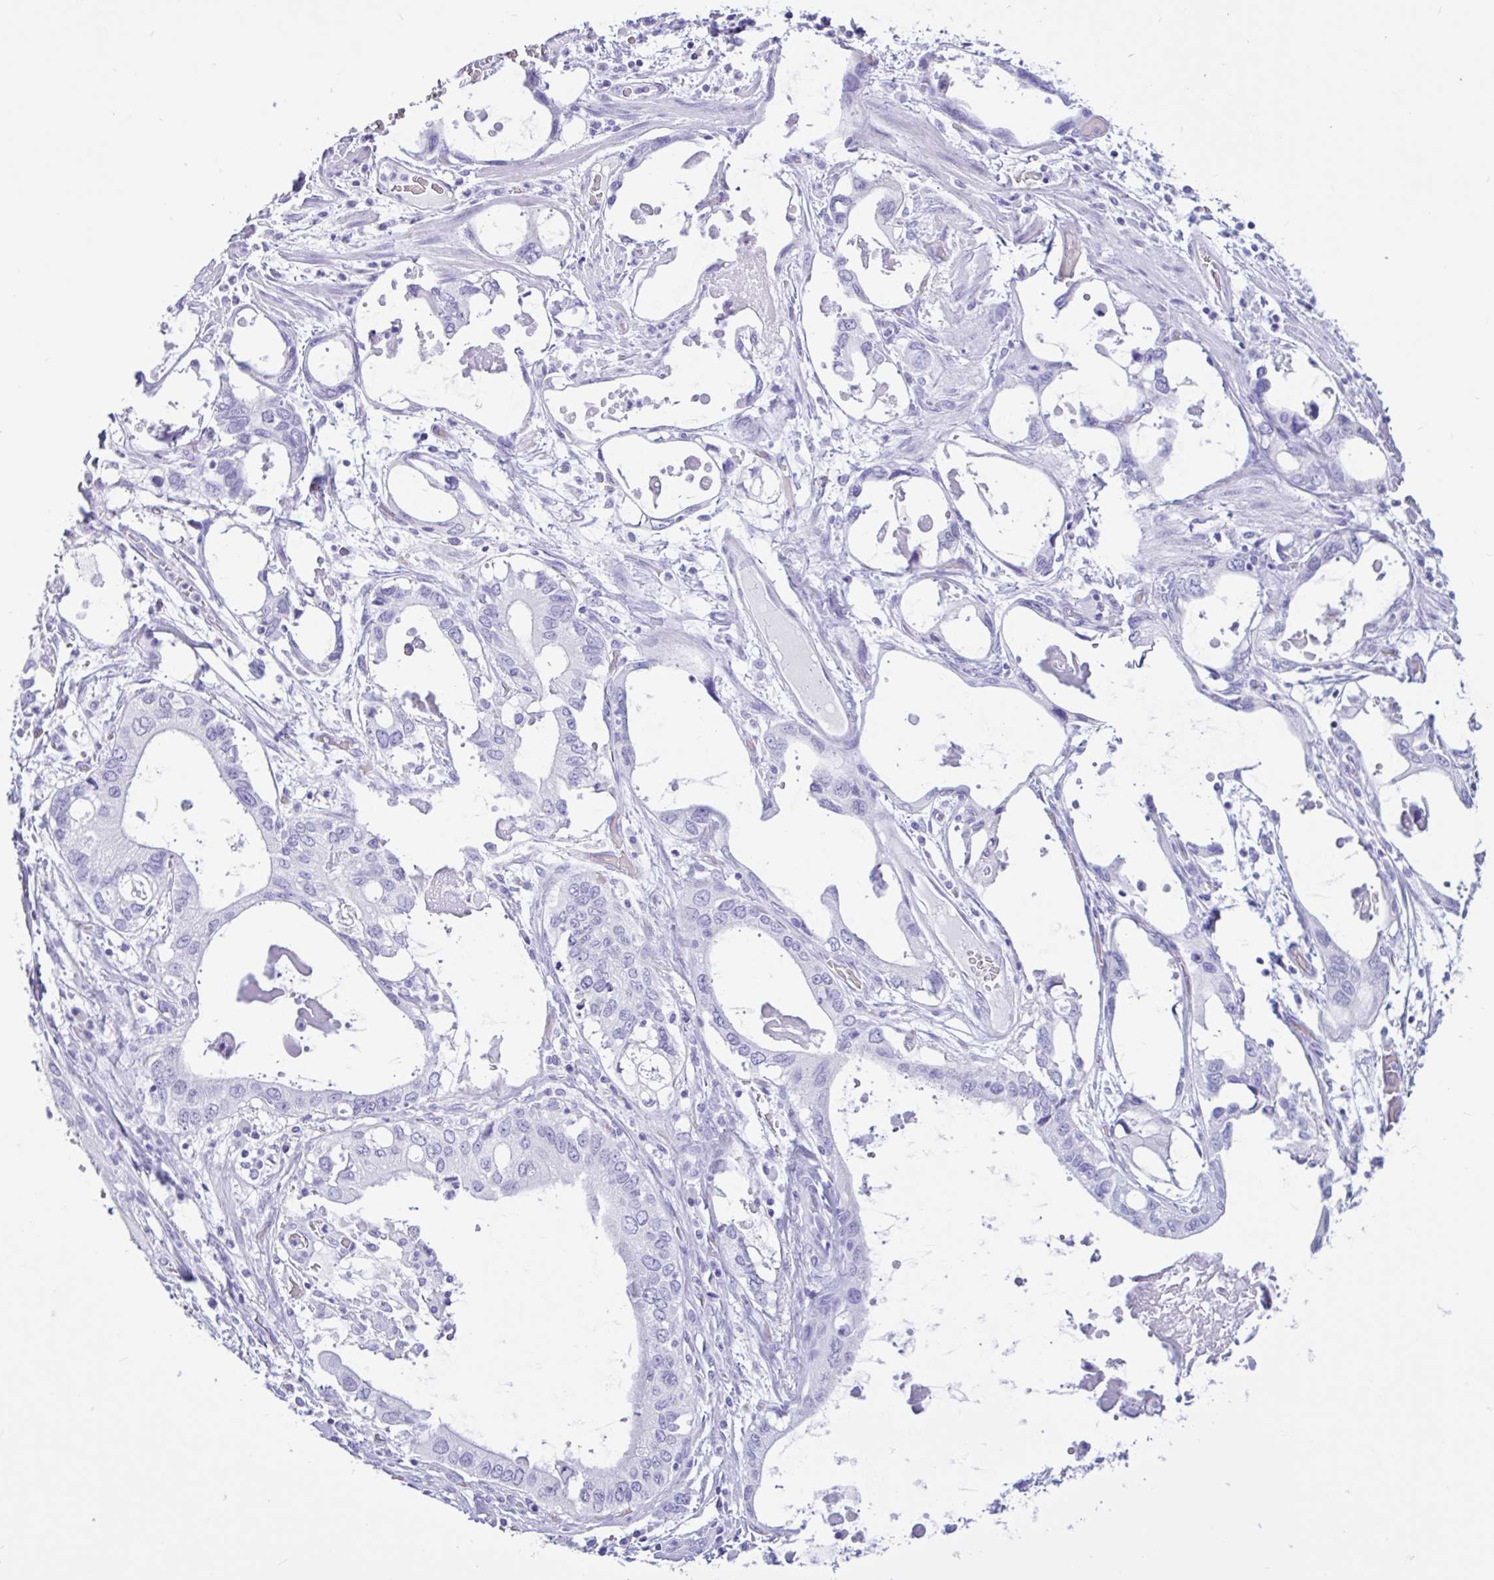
{"staining": {"intensity": "negative", "quantity": "none", "location": "none"}, "tissue": "stomach cancer", "cell_type": "Tumor cells", "image_type": "cancer", "snomed": [{"axis": "morphology", "description": "Adenocarcinoma, NOS"}, {"axis": "topography", "description": "Stomach, upper"}], "caption": "IHC of stomach cancer (adenocarcinoma) exhibits no expression in tumor cells.", "gene": "CYP19A1", "patient": {"sex": "male", "age": 74}}